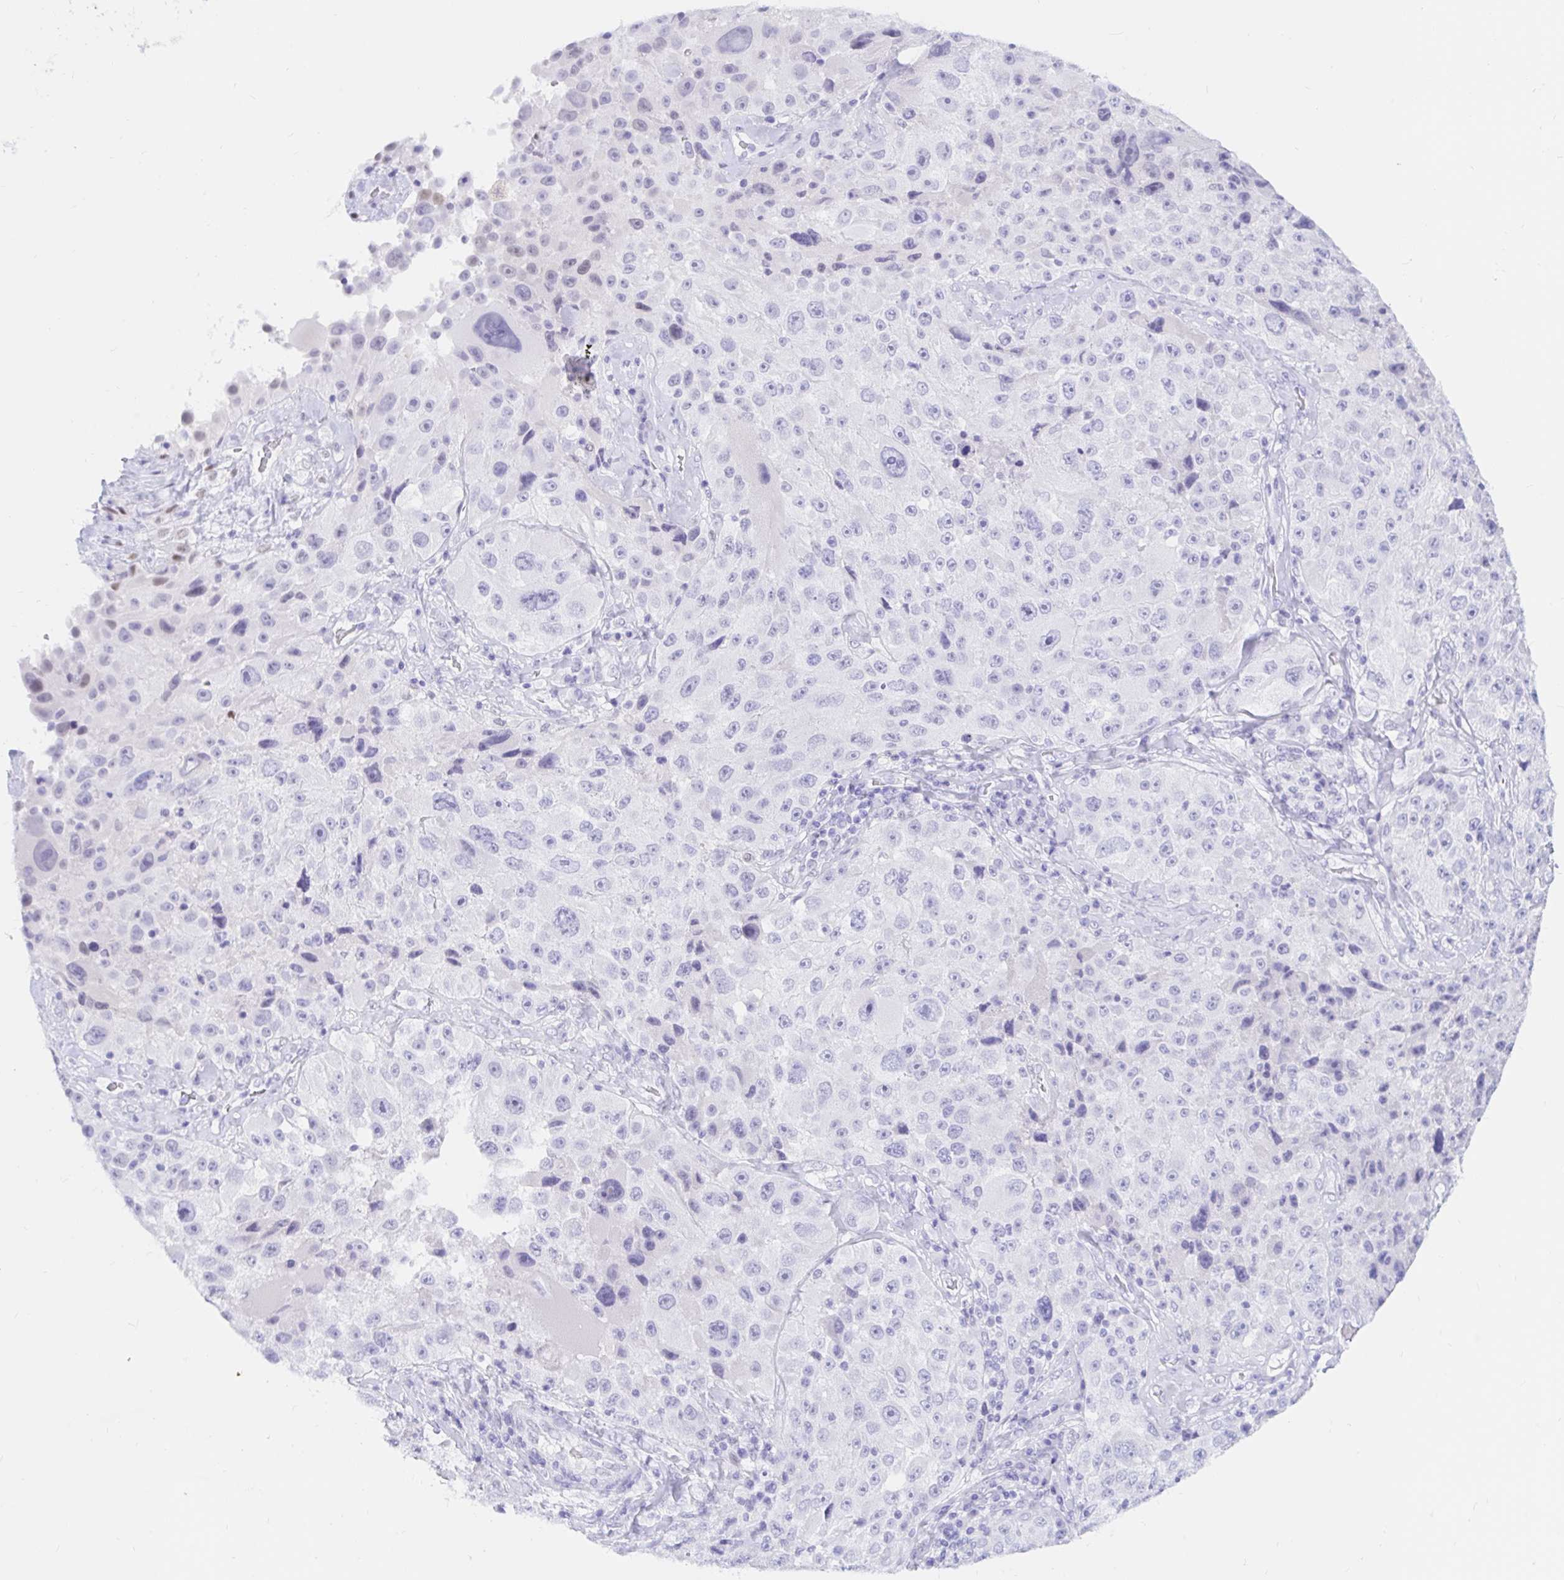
{"staining": {"intensity": "negative", "quantity": "none", "location": "none"}, "tissue": "melanoma", "cell_type": "Tumor cells", "image_type": "cancer", "snomed": [{"axis": "morphology", "description": "Malignant melanoma, Metastatic site"}, {"axis": "topography", "description": "Lymph node"}], "caption": "Immunohistochemical staining of human melanoma shows no significant positivity in tumor cells. Brightfield microscopy of immunohistochemistry (IHC) stained with DAB (3,3'-diaminobenzidine) (brown) and hematoxylin (blue), captured at high magnification.", "gene": "OR6T1", "patient": {"sex": "male", "age": 62}}